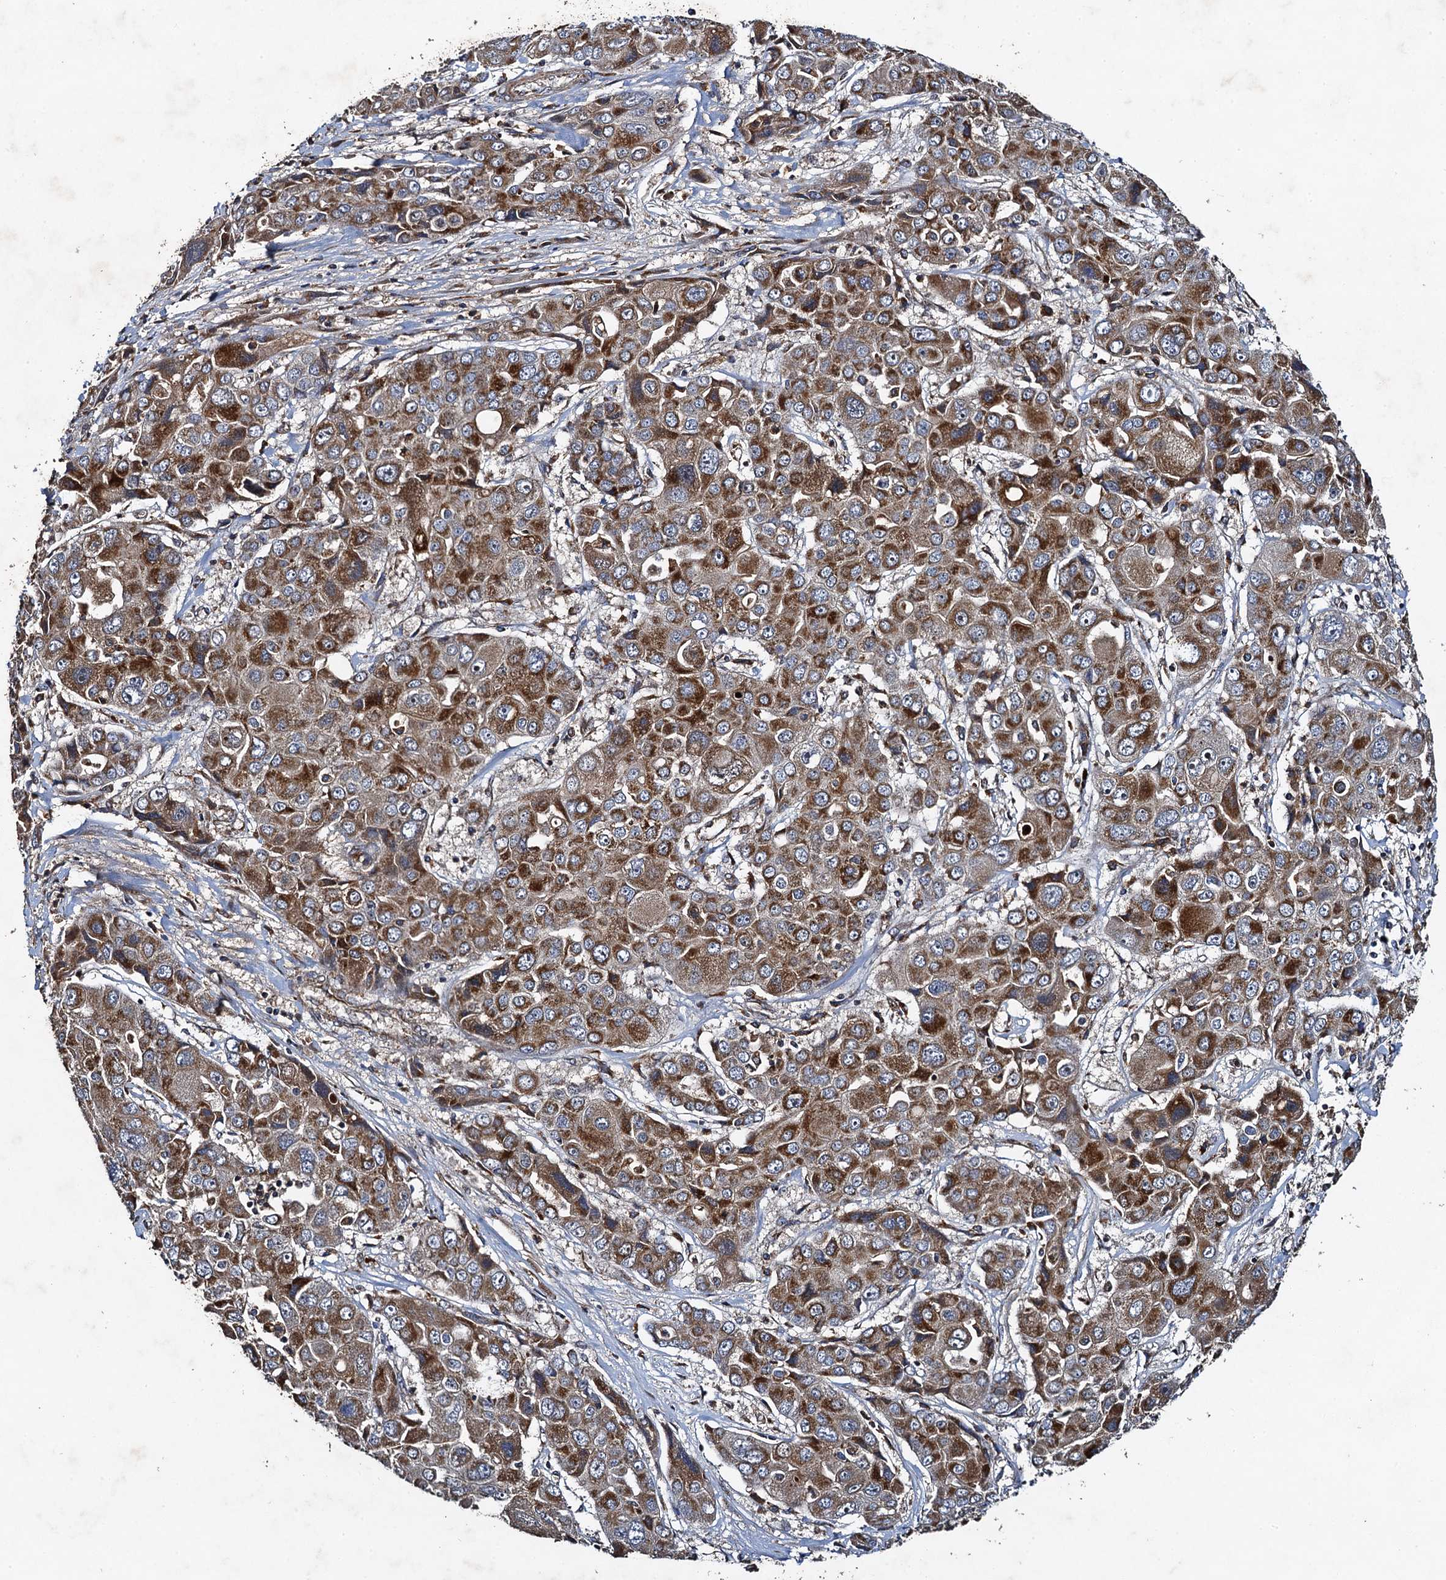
{"staining": {"intensity": "moderate", "quantity": ">75%", "location": "cytoplasmic/membranous"}, "tissue": "liver cancer", "cell_type": "Tumor cells", "image_type": "cancer", "snomed": [{"axis": "morphology", "description": "Cholangiocarcinoma"}, {"axis": "topography", "description": "Liver"}], "caption": "Immunohistochemical staining of human liver cholangiocarcinoma reveals moderate cytoplasmic/membranous protein expression in about >75% of tumor cells. (DAB = brown stain, brightfield microscopy at high magnification).", "gene": "NDUFA13", "patient": {"sex": "male", "age": 67}}